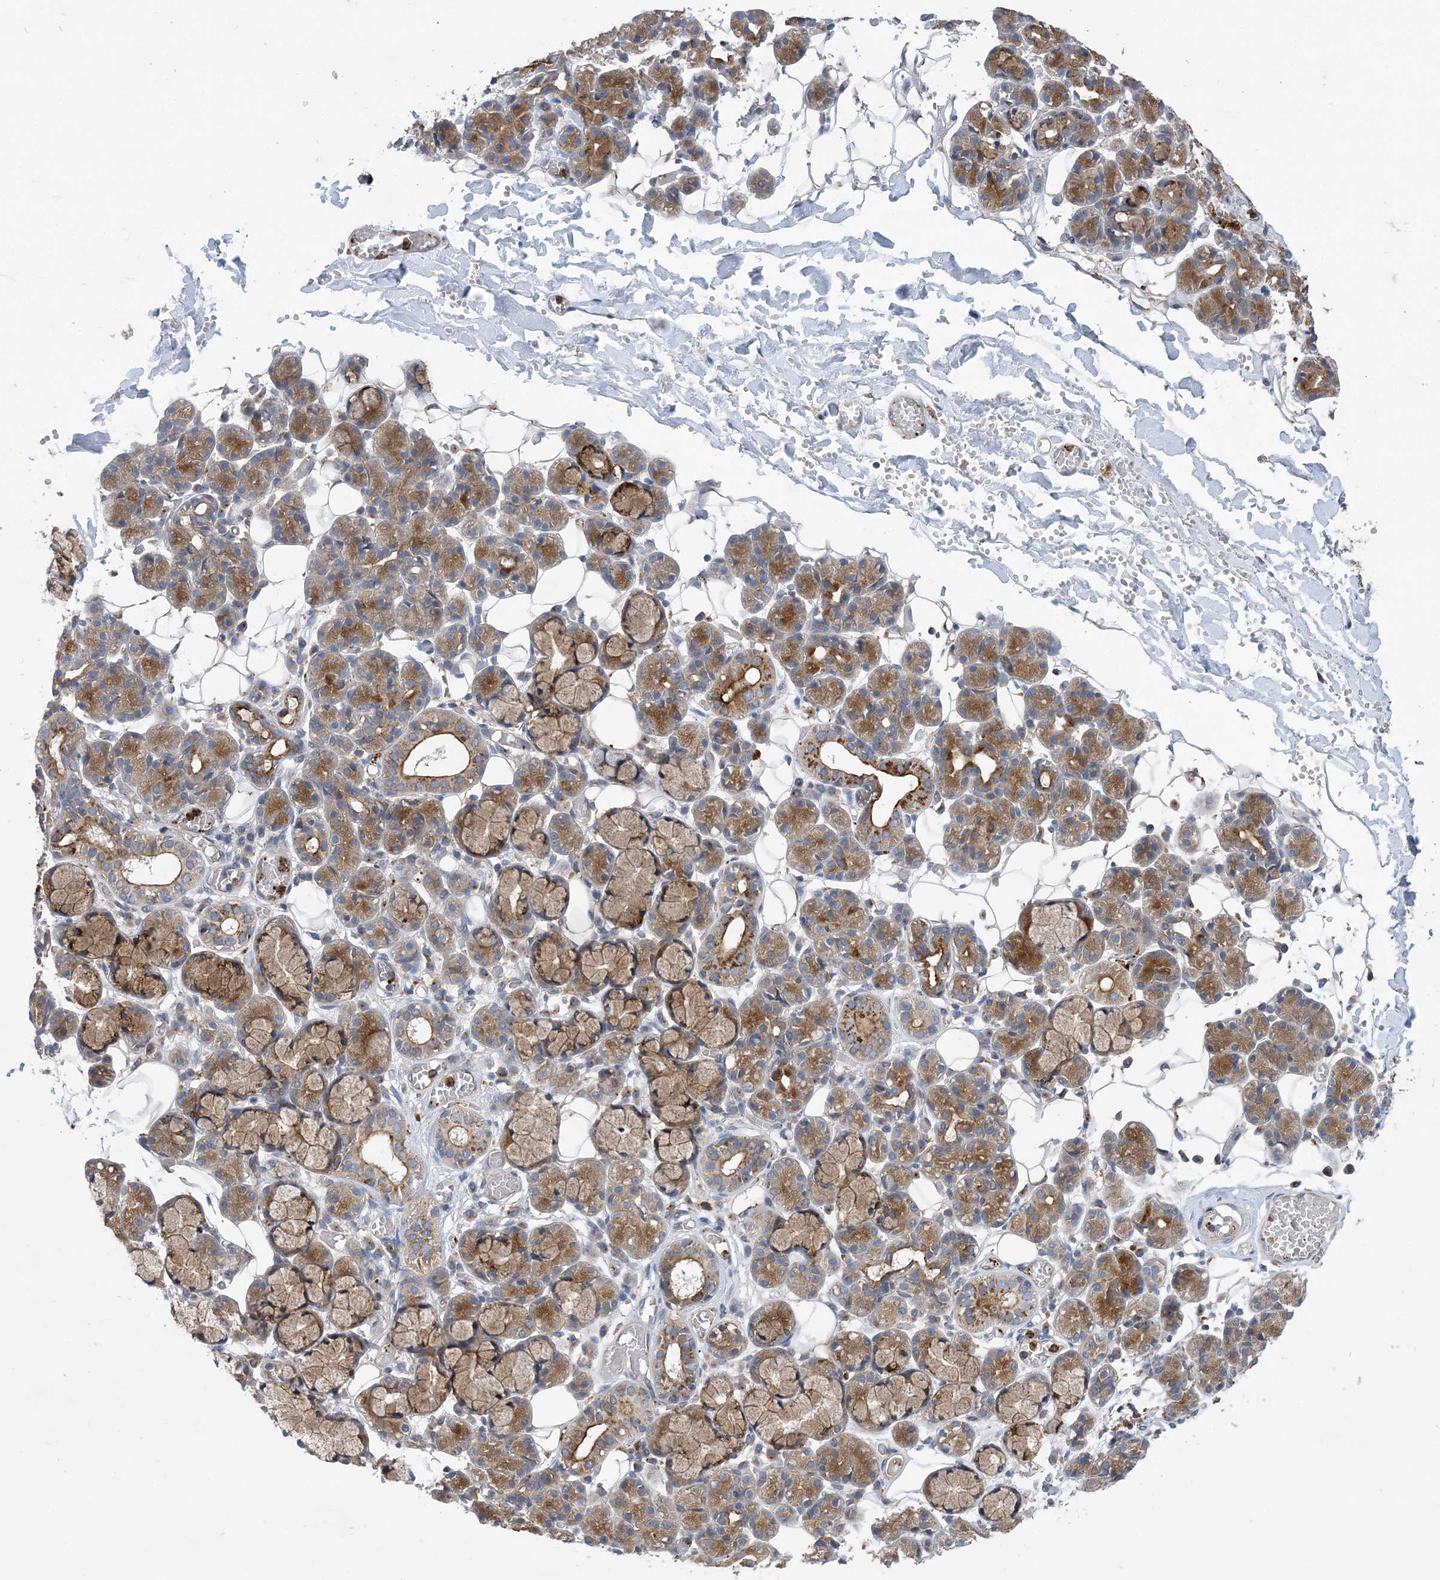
{"staining": {"intensity": "moderate", "quantity": ">75%", "location": "cytoplasmic/membranous"}, "tissue": "salivary gland", "cell_type": "Glandular cells", "image_type": "normal", "snomed": [{"axis": "morphology", "description": "Normal tissue, NOS"}, {"axis": "topography", "description": "Salivary gland"}], "caption": "DAB (3,3'-diaminobenzidine) immunohistochemical staining of unremarkable salivary gland reveals moderate cytoplasmic/membranous protein staining in about >75% of glandular cells. (DAB = brown stain, brightfield microscopy at high magnification).", "gene": "PTTG1IP", "patient": {"sex": "male", "age": 63}}